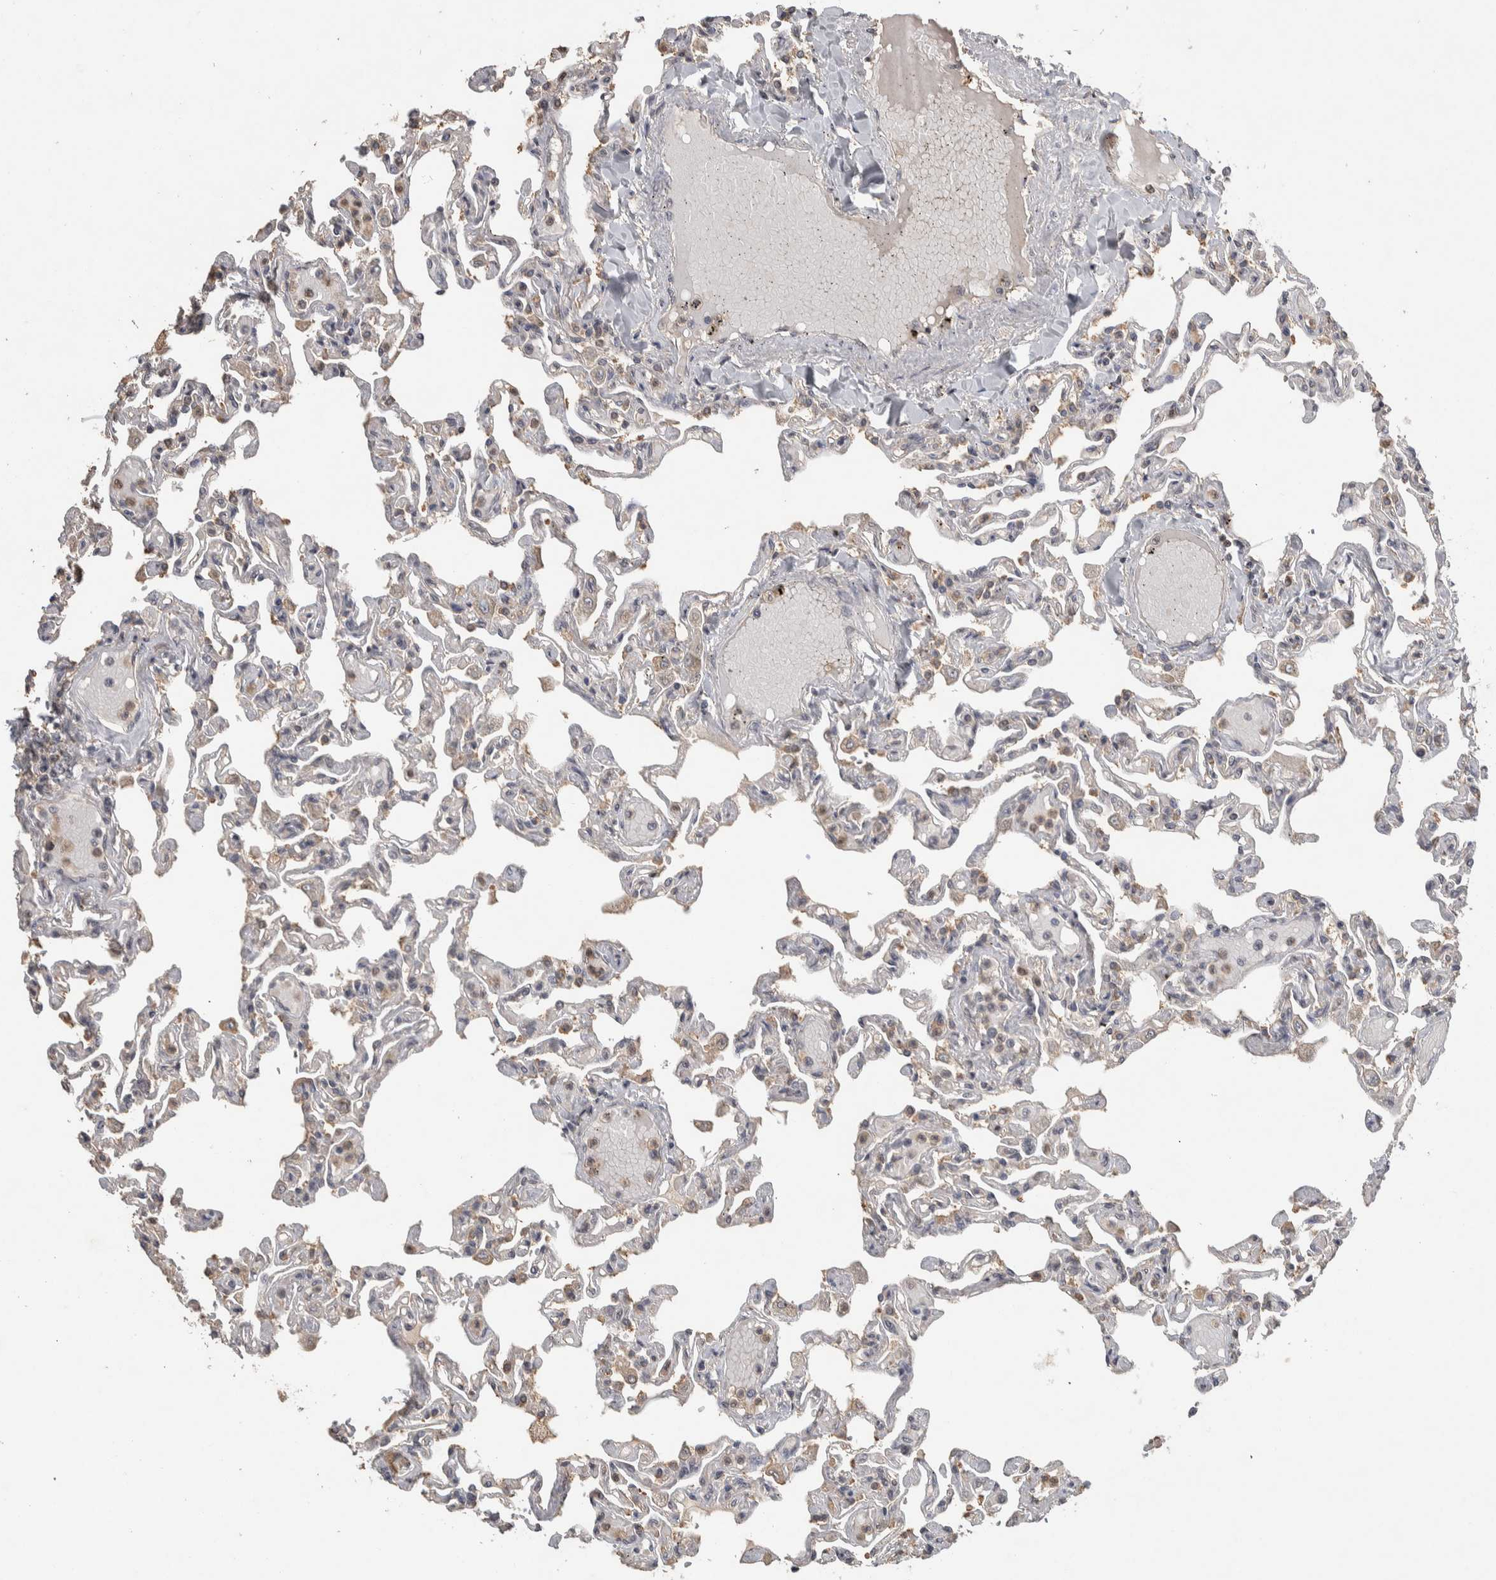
{"staining": {"intensity": "weak", "quantity": "<25%", "location": "cytoplasmic/membranous"}, "tissue": "lung", "cell_type": "Alveolar cells", "image_type": "normal", "snomed": [{"axis": "morphology", "description": "Normal tissue, NOS"}, {"axis": "topography", "description": "Lung"}], "caption": "Alveolar cells show no significant protein positivity in benign lung.", "gene": "EIF3H", "patient": {"sex": "male", "age": 21}}